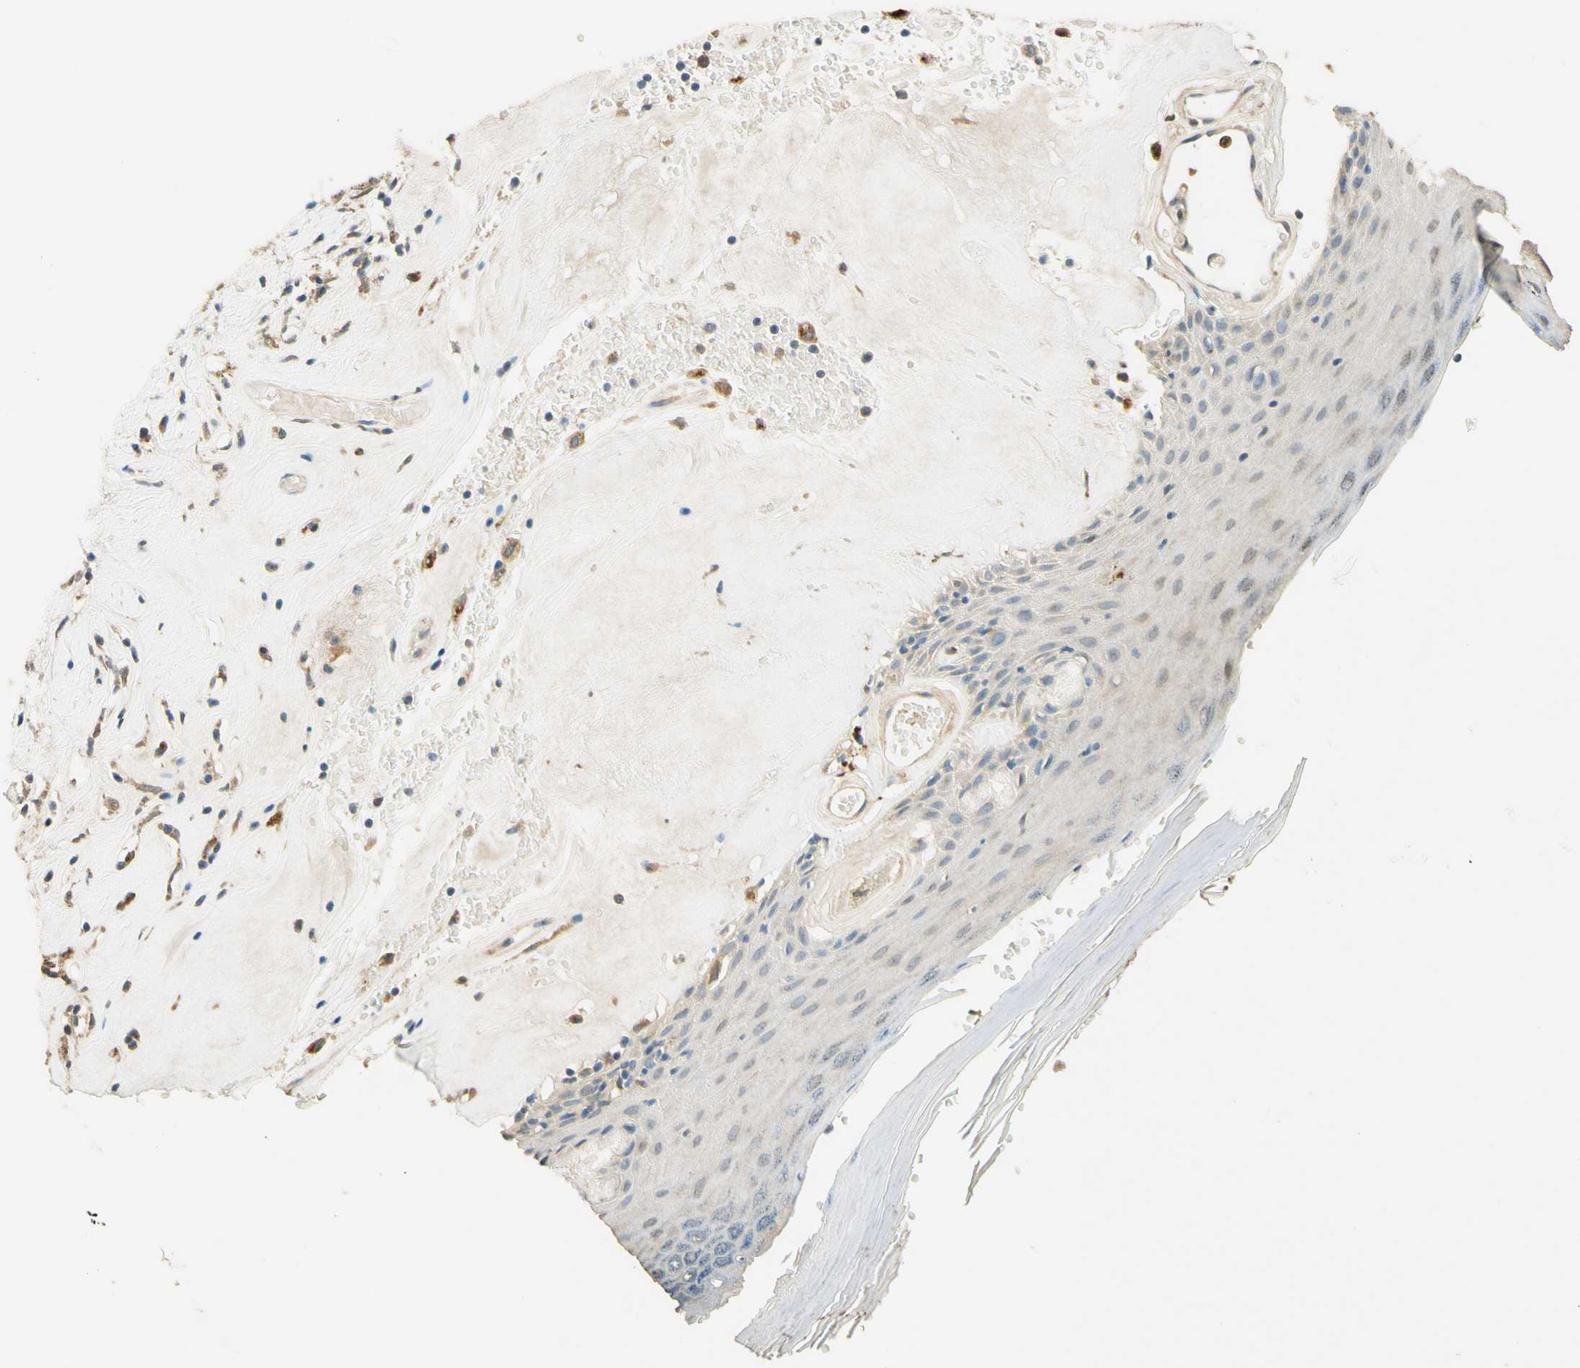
{"staining": {"intensity": "weak", "quantity": "25%-75%", "location": "cytoplasmic/membranous"}, "tissue": "skin", "cell_type": "Epidermal cells", "image_type": "normal", "snomed": [{"axis": "morphology", "description": "Normal tissue, NOS"}, {"axis": "morphology", "description": "Inflammation, NOS"}, {"axis": "topography", "description": "Vulva"}], "caption": "Skin was stained to show a protein in brown. There is low levels of weak cytoplasmic/membranous positivity in about 25%-75% of epidermal cells. (Stains: DAB (3,3'-diaminobenzidine) in brown, nuclei in blue, Microscopy: brightfield microscopy at high magnification).", "gene": "ENTREP2", "patient": {"sex": "female", "age": 84}}